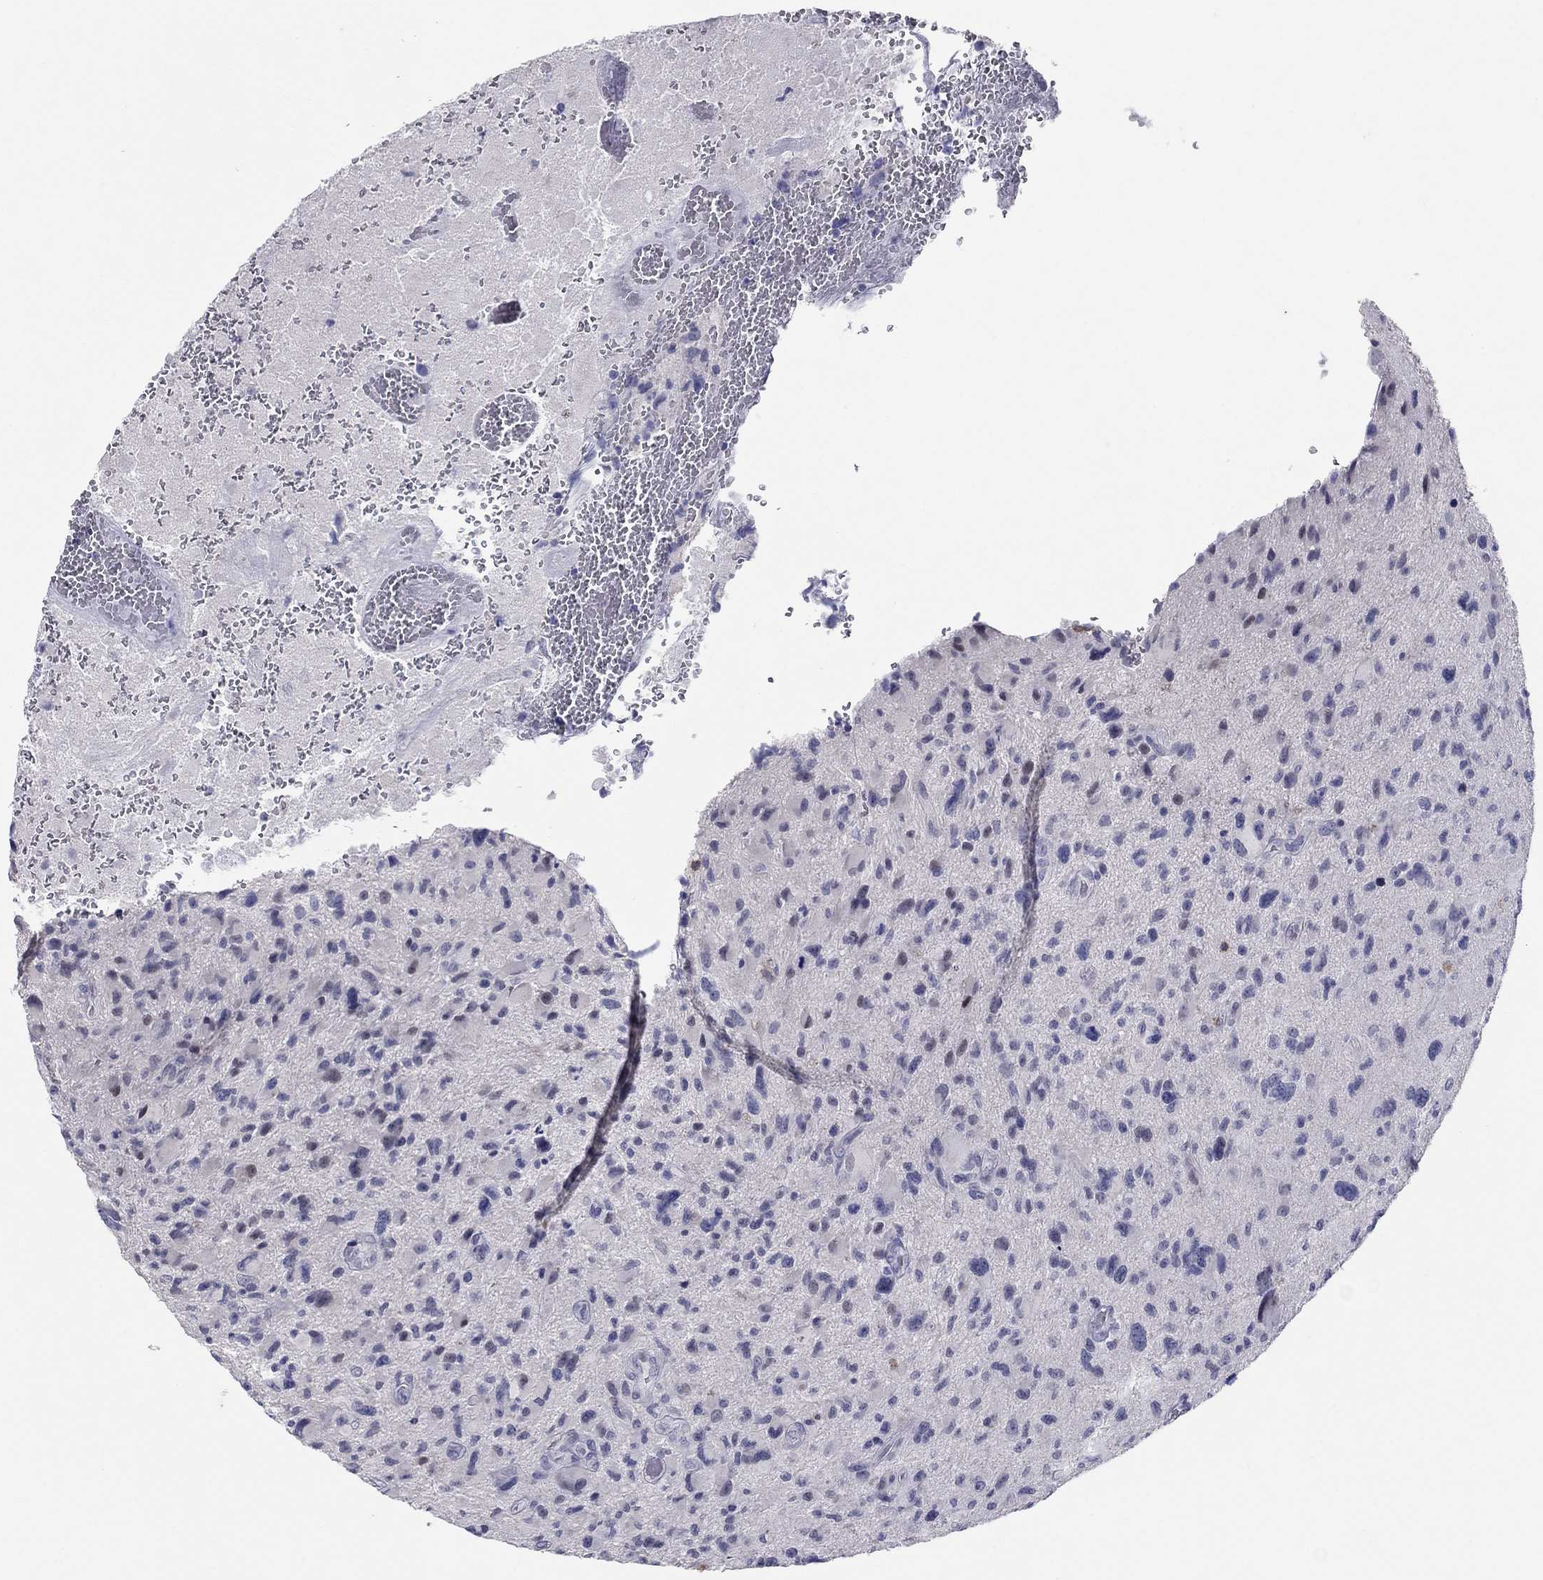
{"staining": {"intensity": "negative", "quantity": "none", "location": "none"}, "tissue": "glioma", "cell_type": "Tumor cells", "image_type": "cancer", "snomed": [{"axis": "morphology", "description": "Glioma, malignant, NOS"}, {"axis": "morphology", "description": "Glioma, malignant, High grade"}, {"axis": "topography", "description": "Brain"}], "caption": "An immunohistochemistry (IHC) micrograph of glioma is shown. There is no staining in tumor cells of glioma.", "gene": "ITGAE", "patient": {"sex": "female", "age": 71}}